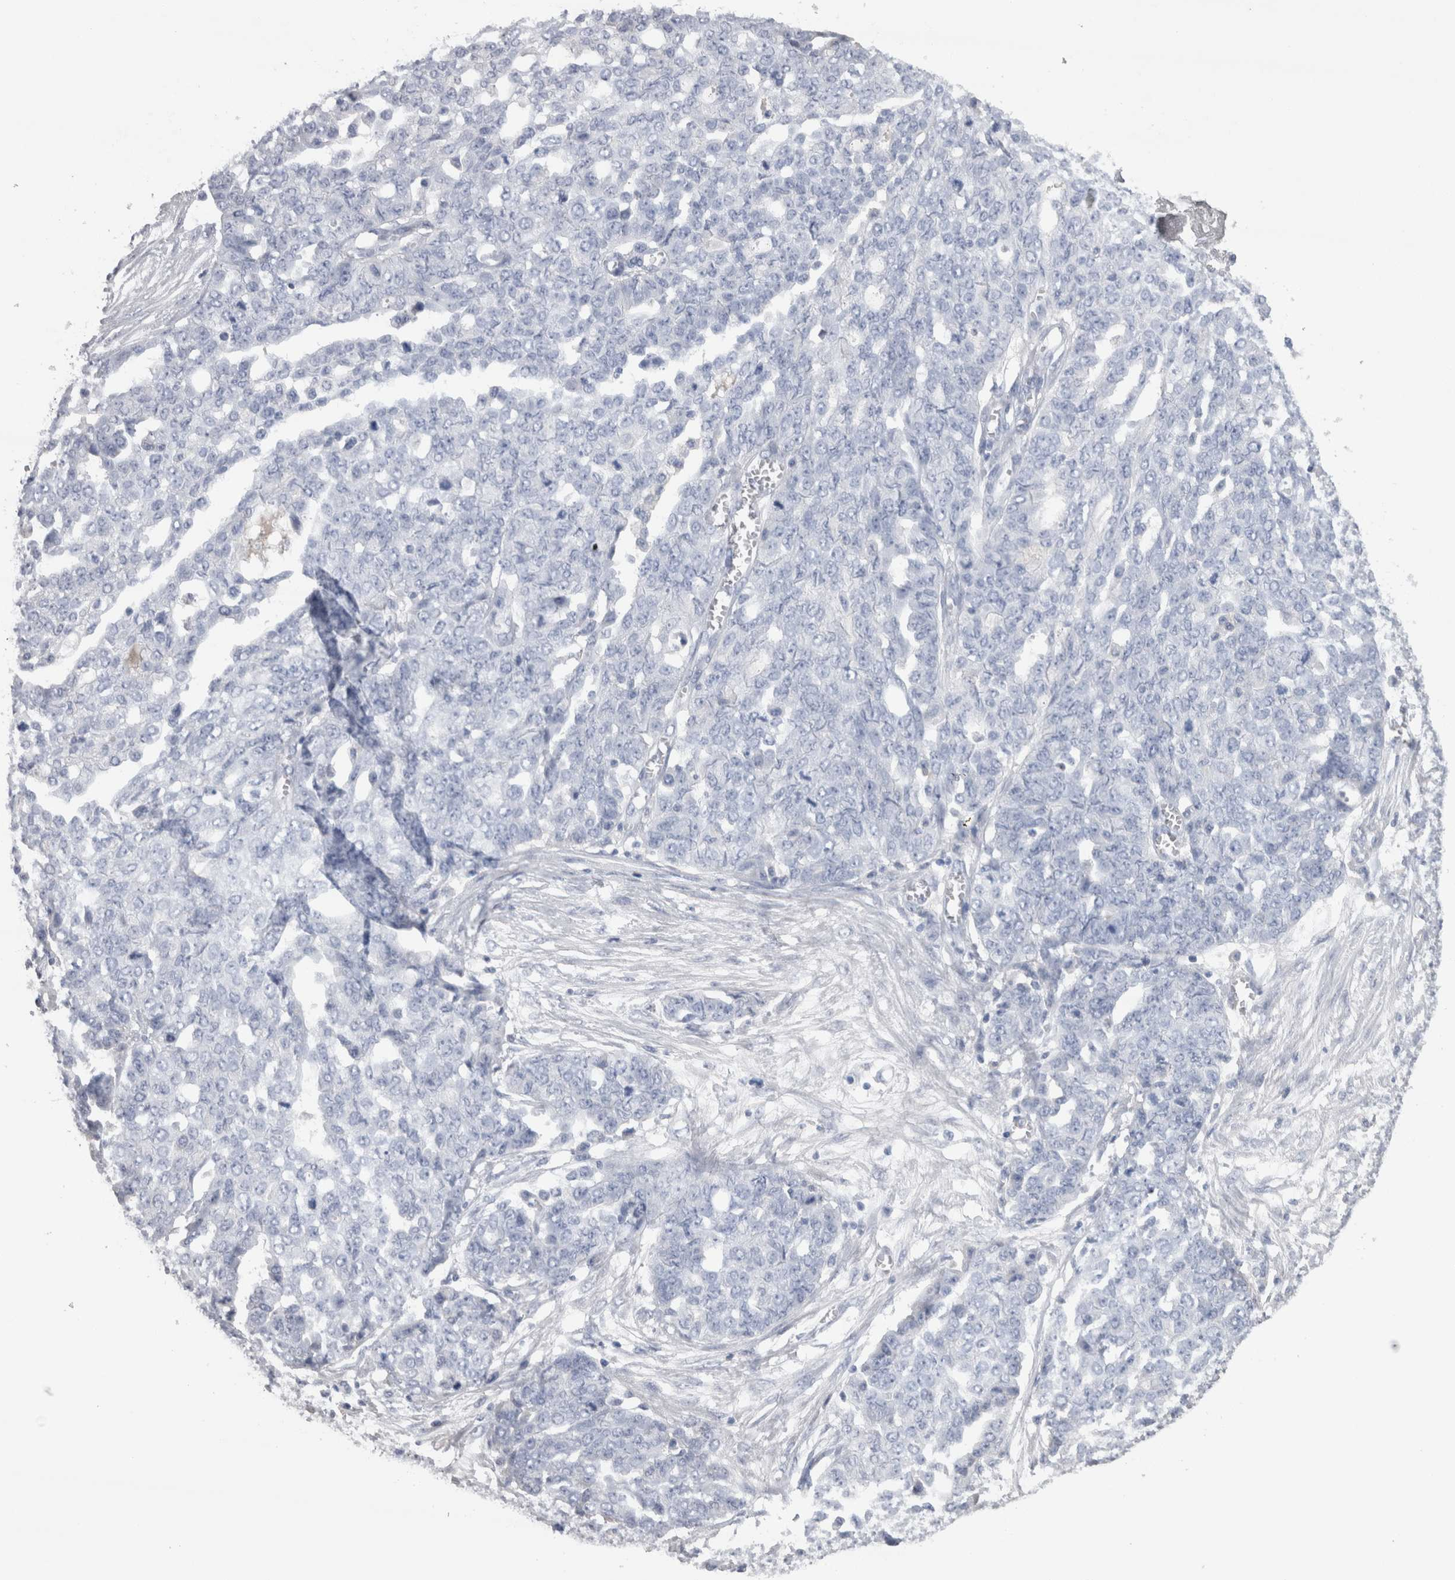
{"staining": {"intensity": "negative", "quantity": "none", "location": "none"}, "tissue": "ovarian cancer", "cell_type": "Tumor cells", "image_type": "cancer", "snomed": [{"axis": "morphology", "description": "Cystadenocarcinoma, serous, NOS"}, {"axis": "topography", "description": "Soft tissue"}, {"axis": "topography", "description": "Ovary"}], "caption": "Tumor cells are negative for brown protein staining in ovarian serous cystadenocarcinoma.", "gene": "REG1A", "patient": {"sex": "female", "age": 57}}